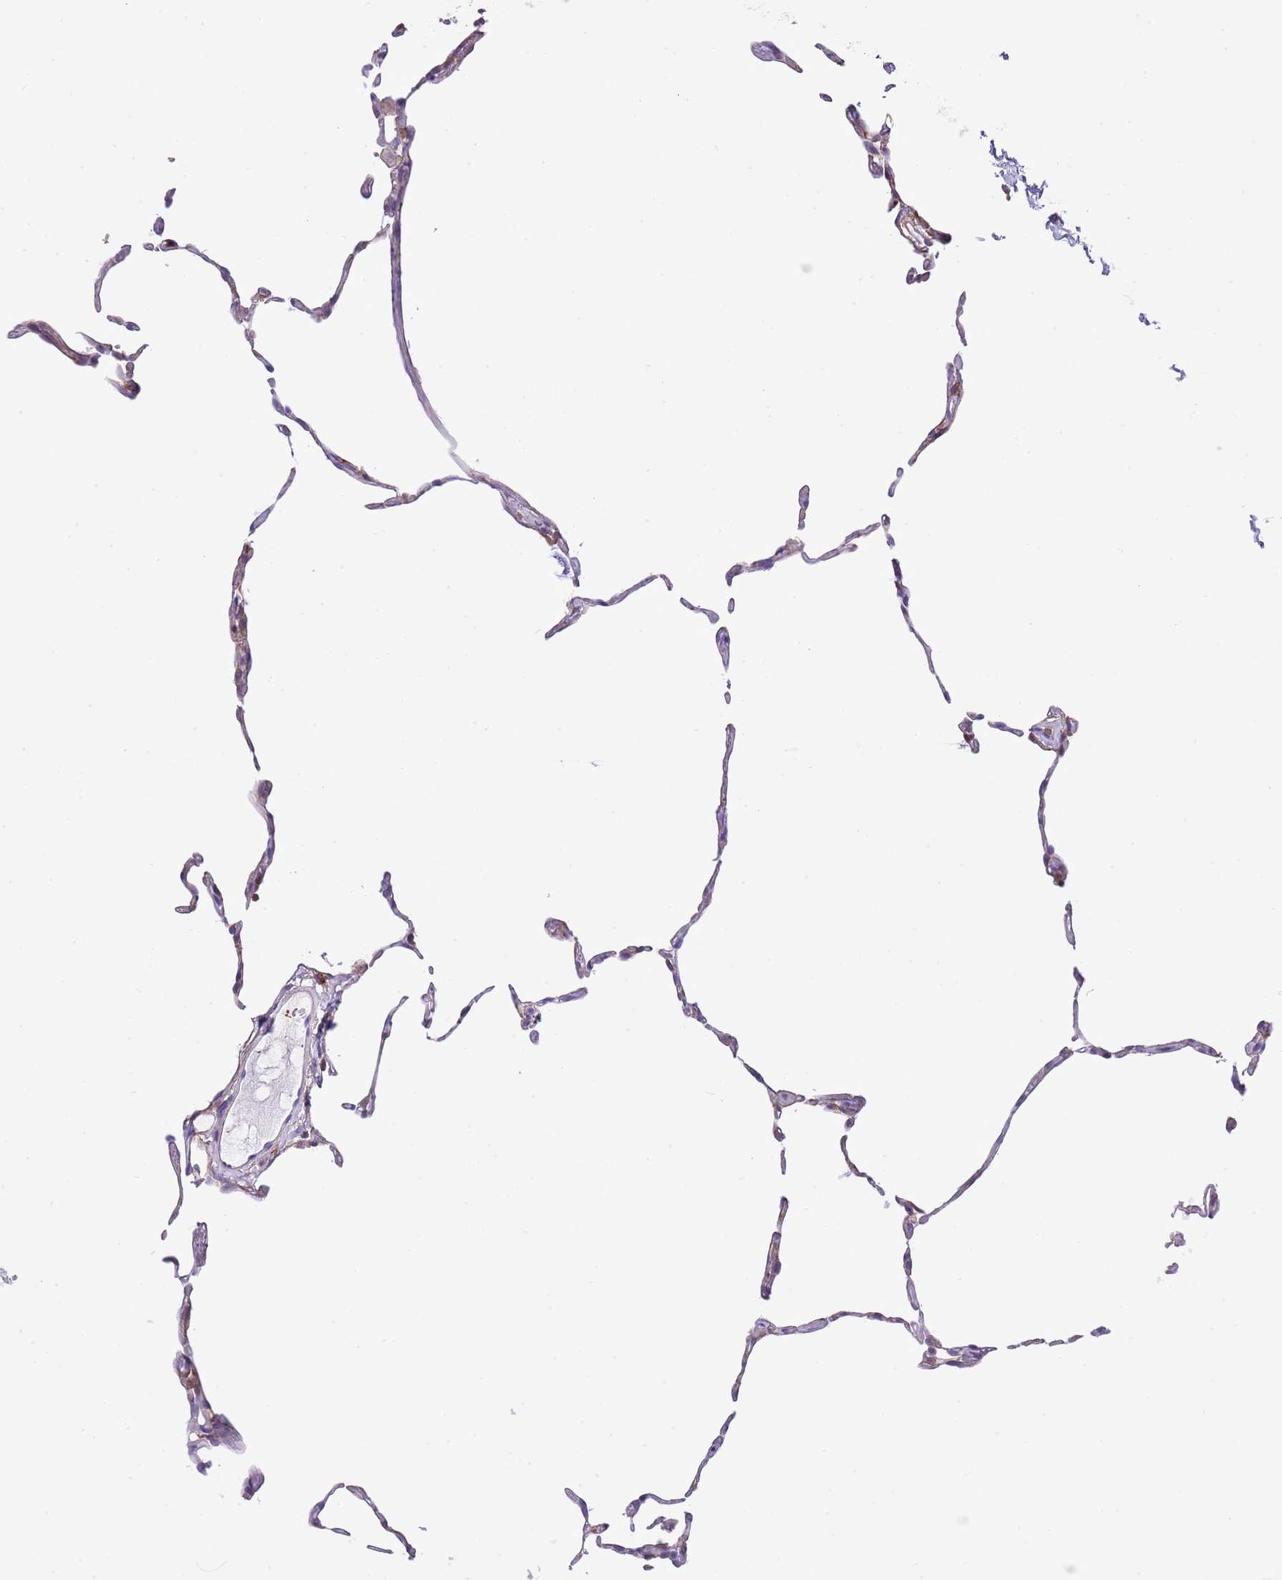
{"staining": {"intensity": "moderate", "quantity": "25%-75%", "location": "cytoplasmic/membranous"}, "tissue": "lung", "cell_type": "Alveolar cells", "image_type": "normal", "snomed": [{"axis": "morphology", "description": "Normal tissue, NOS"}, {"axis": "topography", "description": "Lung"}], "caption": "IHC of normal lung displays medium levels of moderate cytoplasmic/membranous expression in about 25%-75% of alveolar cells.", "gene": "CNN2", "patient": {"sex": "female", "age": 57}}